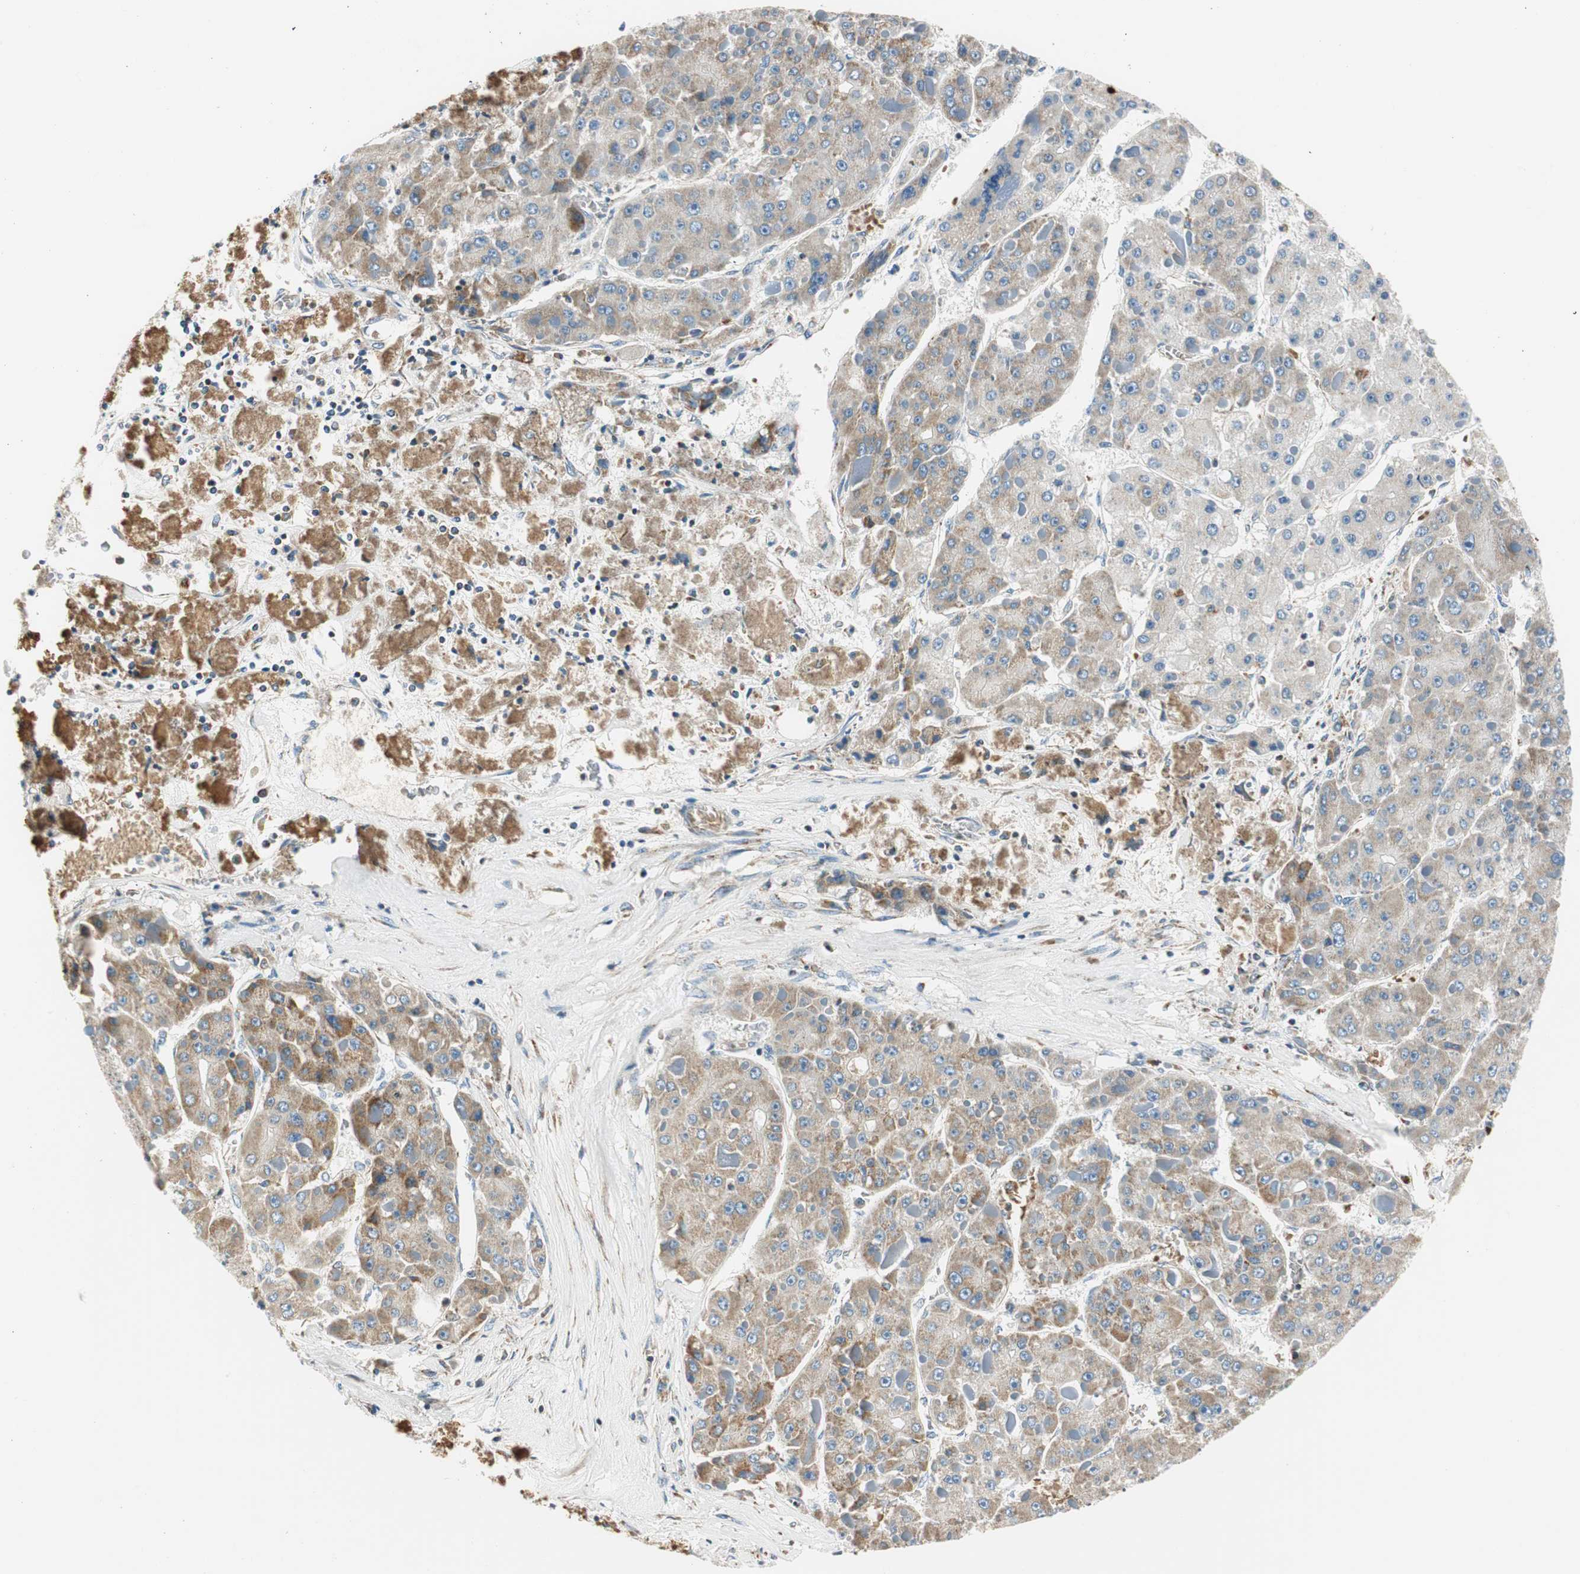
{"staining": {"intensity": "weak", "quantity": ">75%", "location": "cytoplasmic/membranous"}, "tissue": "liver cancer", "cell_type": "Tumor cells", "image_type": "cancer", "snomed": [{"axis": "morphology", "description": "Carcinoma, Hepatocellular, NOS"}, {"axis": "topography", "description": "Liver"}], "caption": "Liver cancer (hepatocellular carcinoma) tissue exhibits weak cytoplasmic/membranous staining in approximately >75% of tumor cells", "gene": "RORB", "patient": {"sex": "female", "age": 73}}